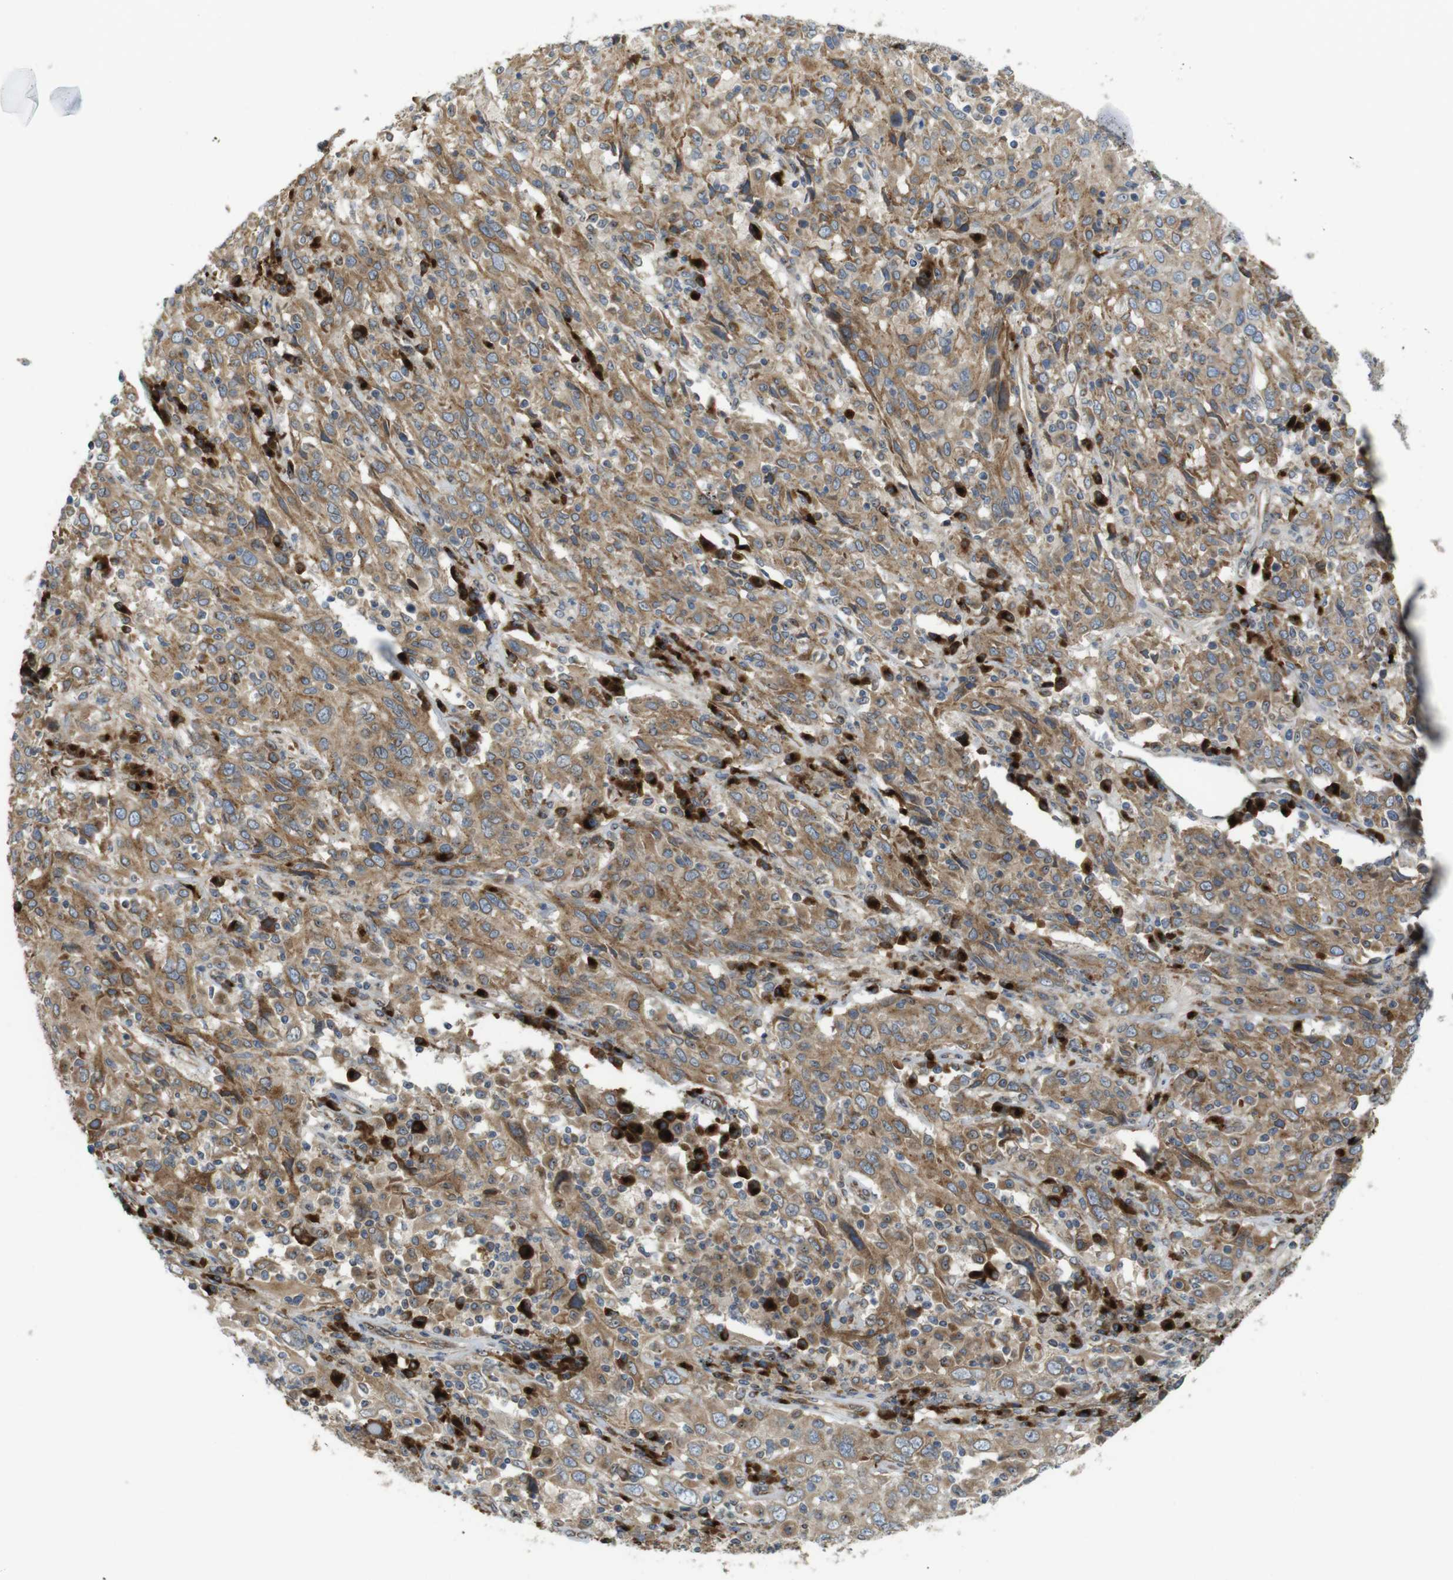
{"staining": {"intensity": "moderate", "quantity": ">75%", "location": "cytoplasmic/membranous"}, "tissue": "cervical cancer", "cell_type": "Tumor cells", "image_type": "cancer", "snomed": [{"axis": "morphology", "description": "Squamous cell carcinoma, NOS"}, {"axis": "topography", "description": "Cervix"}], "caption": "This image exhibits immunohistochemistry staining of human squamous cell carcinoma (cervical), with medium moderate cytoplasmic/membranous expression in approximately >75% of tumor cells.", "gene": "TMEM143", "patient": {"sex": "female", "age": 46}}